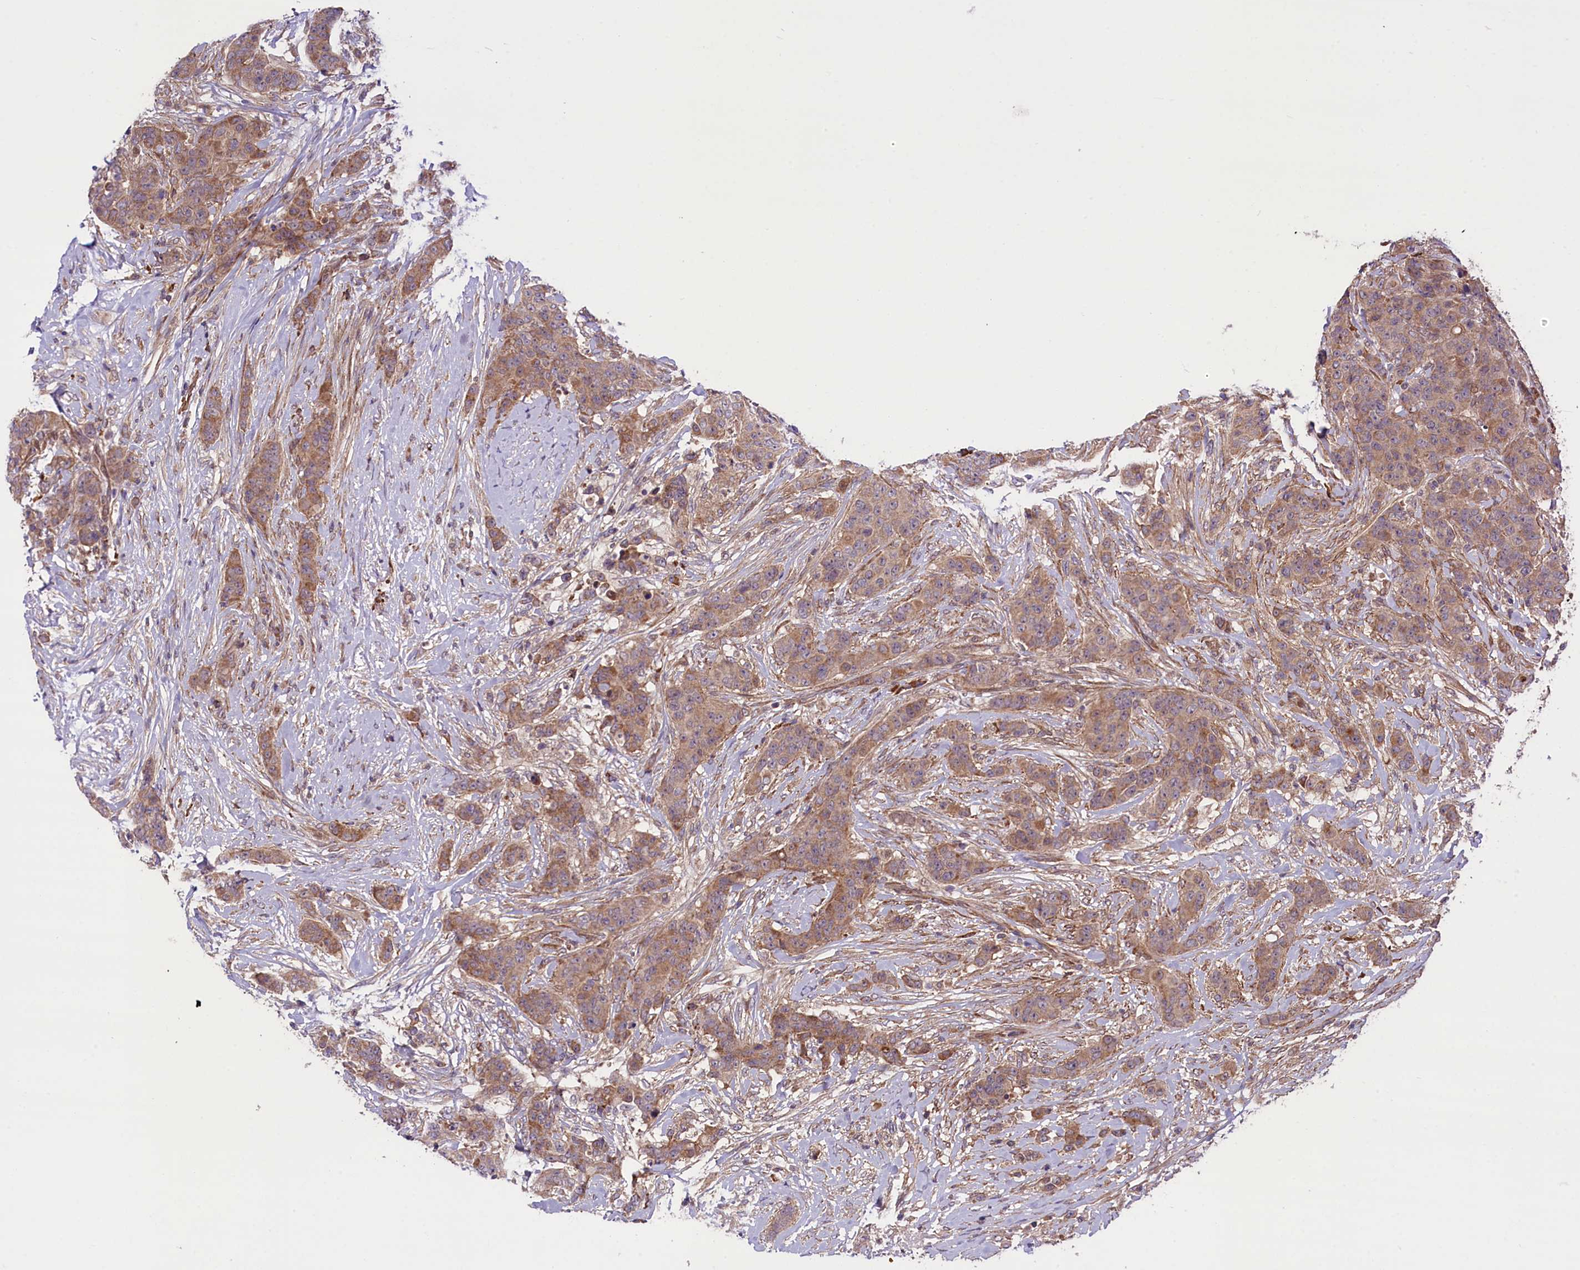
{"staining": {"intensity": "moderate", "quantity": ">75%", "location": "cytoplasmic/membranous"}, "tissue": "breast cancer", "cell_type": "Tumor cells", "image_type": "cancer", "snomed": [{"axis": "morphology", "description": "Duct carcinoma"}, {"axis": "topography", "description": "Breast"}], "caption": "An IHC micrograph of tumor tissue is shown. Protein staining in brown highlights moderate cytoplasmic/membranous positivity in breast infiltrating ductal carcinoma within tumor cells.", "gene": "HDAC5", "patient": {"sex": "female", "age": 40}}